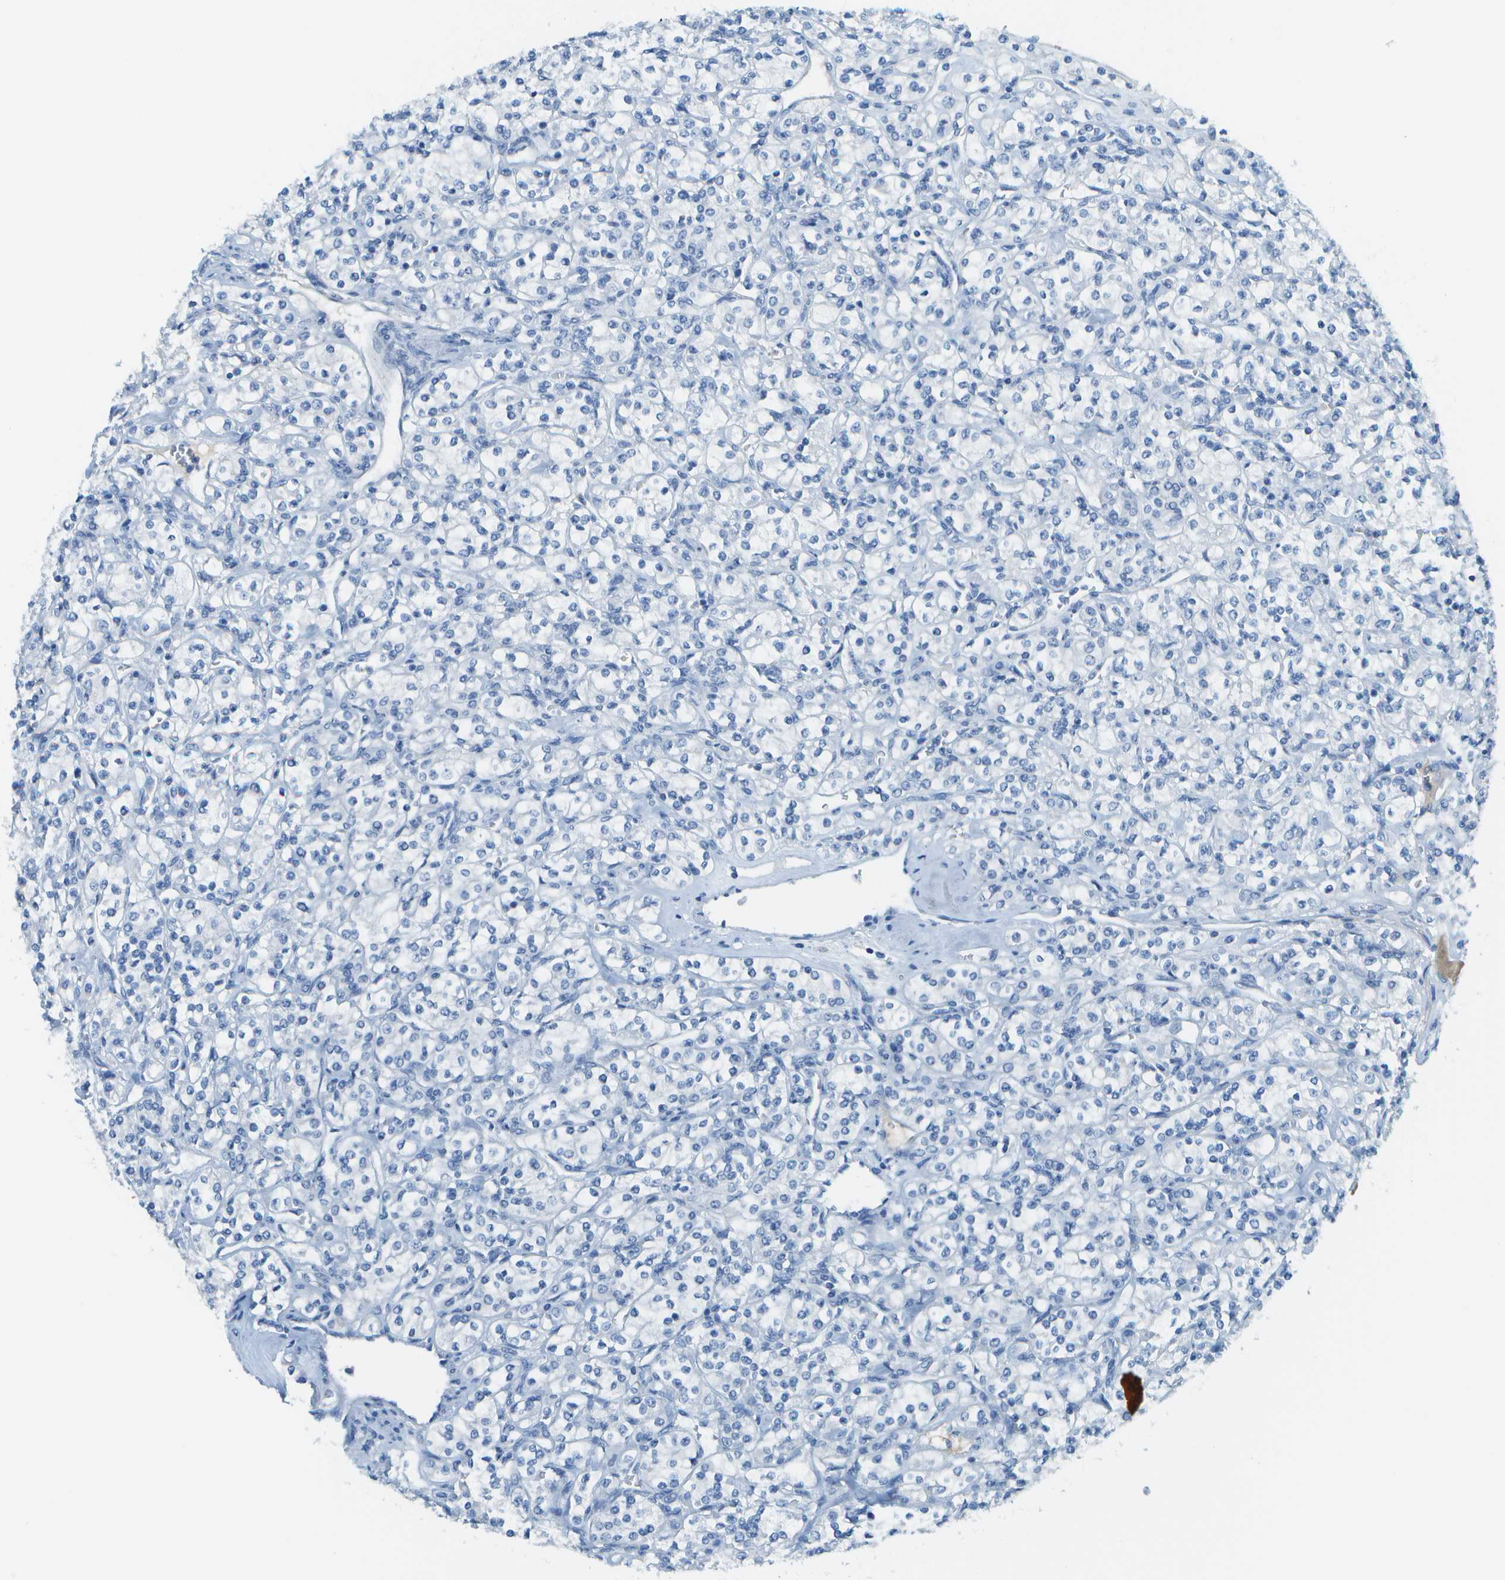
{"staining": {"intensity": "negative", "quantity": "none", "location": "none"}, "tissue": "renal cancer", "cell_type": "Tumor cells", "image_type": "cancer", "snomed": [{"axis": "morphology", "description": "Adenocarcinoma, NOS"}, {"axis": "topography", "description": "Kidney"}], "caption": "A high-resolution histopathology image shows IHC staining of renal cancer, which exhibits no significant staining in tumor cells.", "gene": "C1S", "patient": {"sex": "male", "age": 77}}